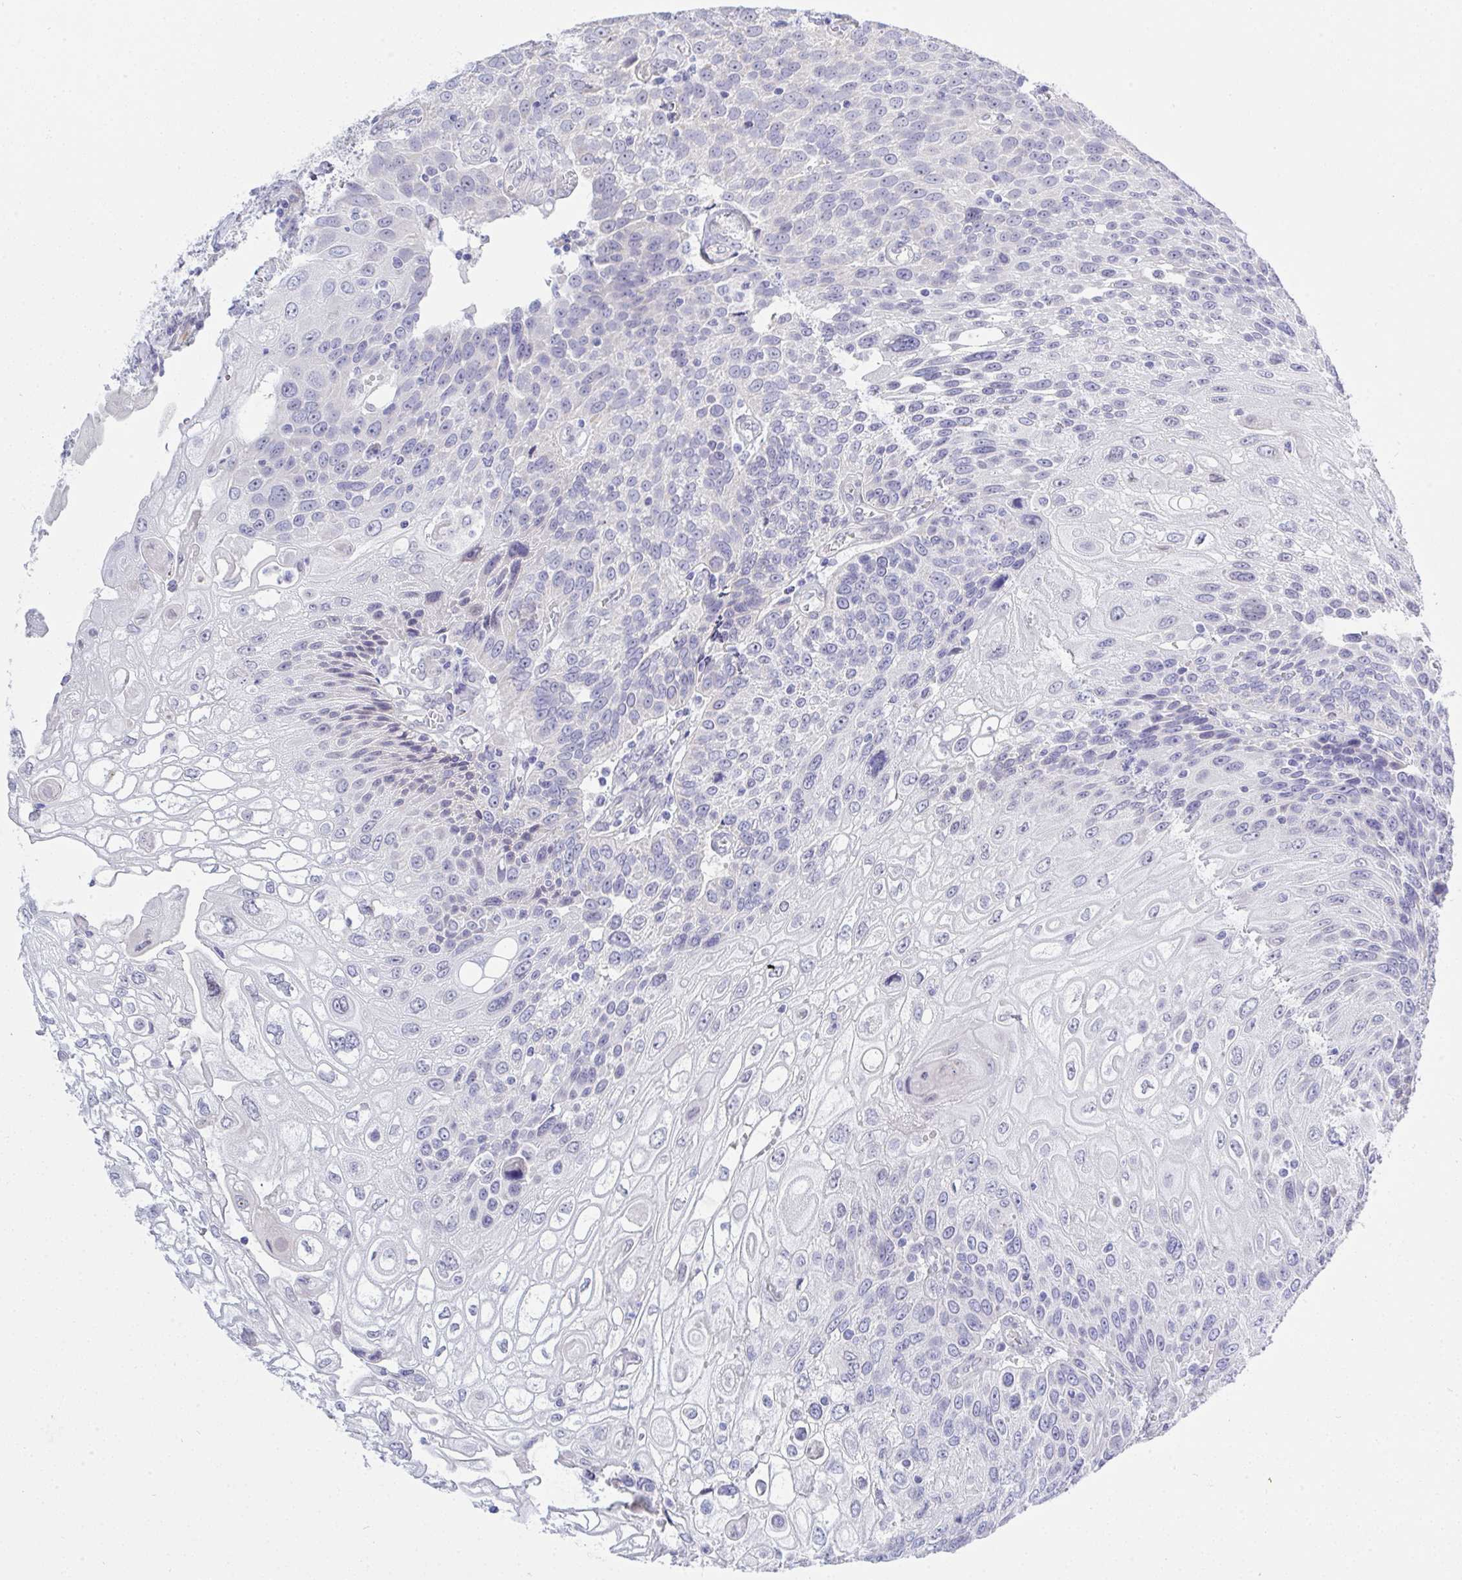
{"staining": {"intensity": "negative", "quantity": "none", "location": "none"}, "tissue": "urothelial cancer", "cell_type": "Tumor cells", "image_type": "cancer", "snomed": [{"axis": "morphology", "description": "Urothelial carcinoma, High grade"}, {"axis": "topography", "description": "Urinary bladder"}], "caption": "This is an immunohistochemistry histopathology image of human urothelial carcinoma (high-grade). There is no staining in tumor cells.", "gene": "MFSD4A", "patient": {"sex": "female", "age": 70}}